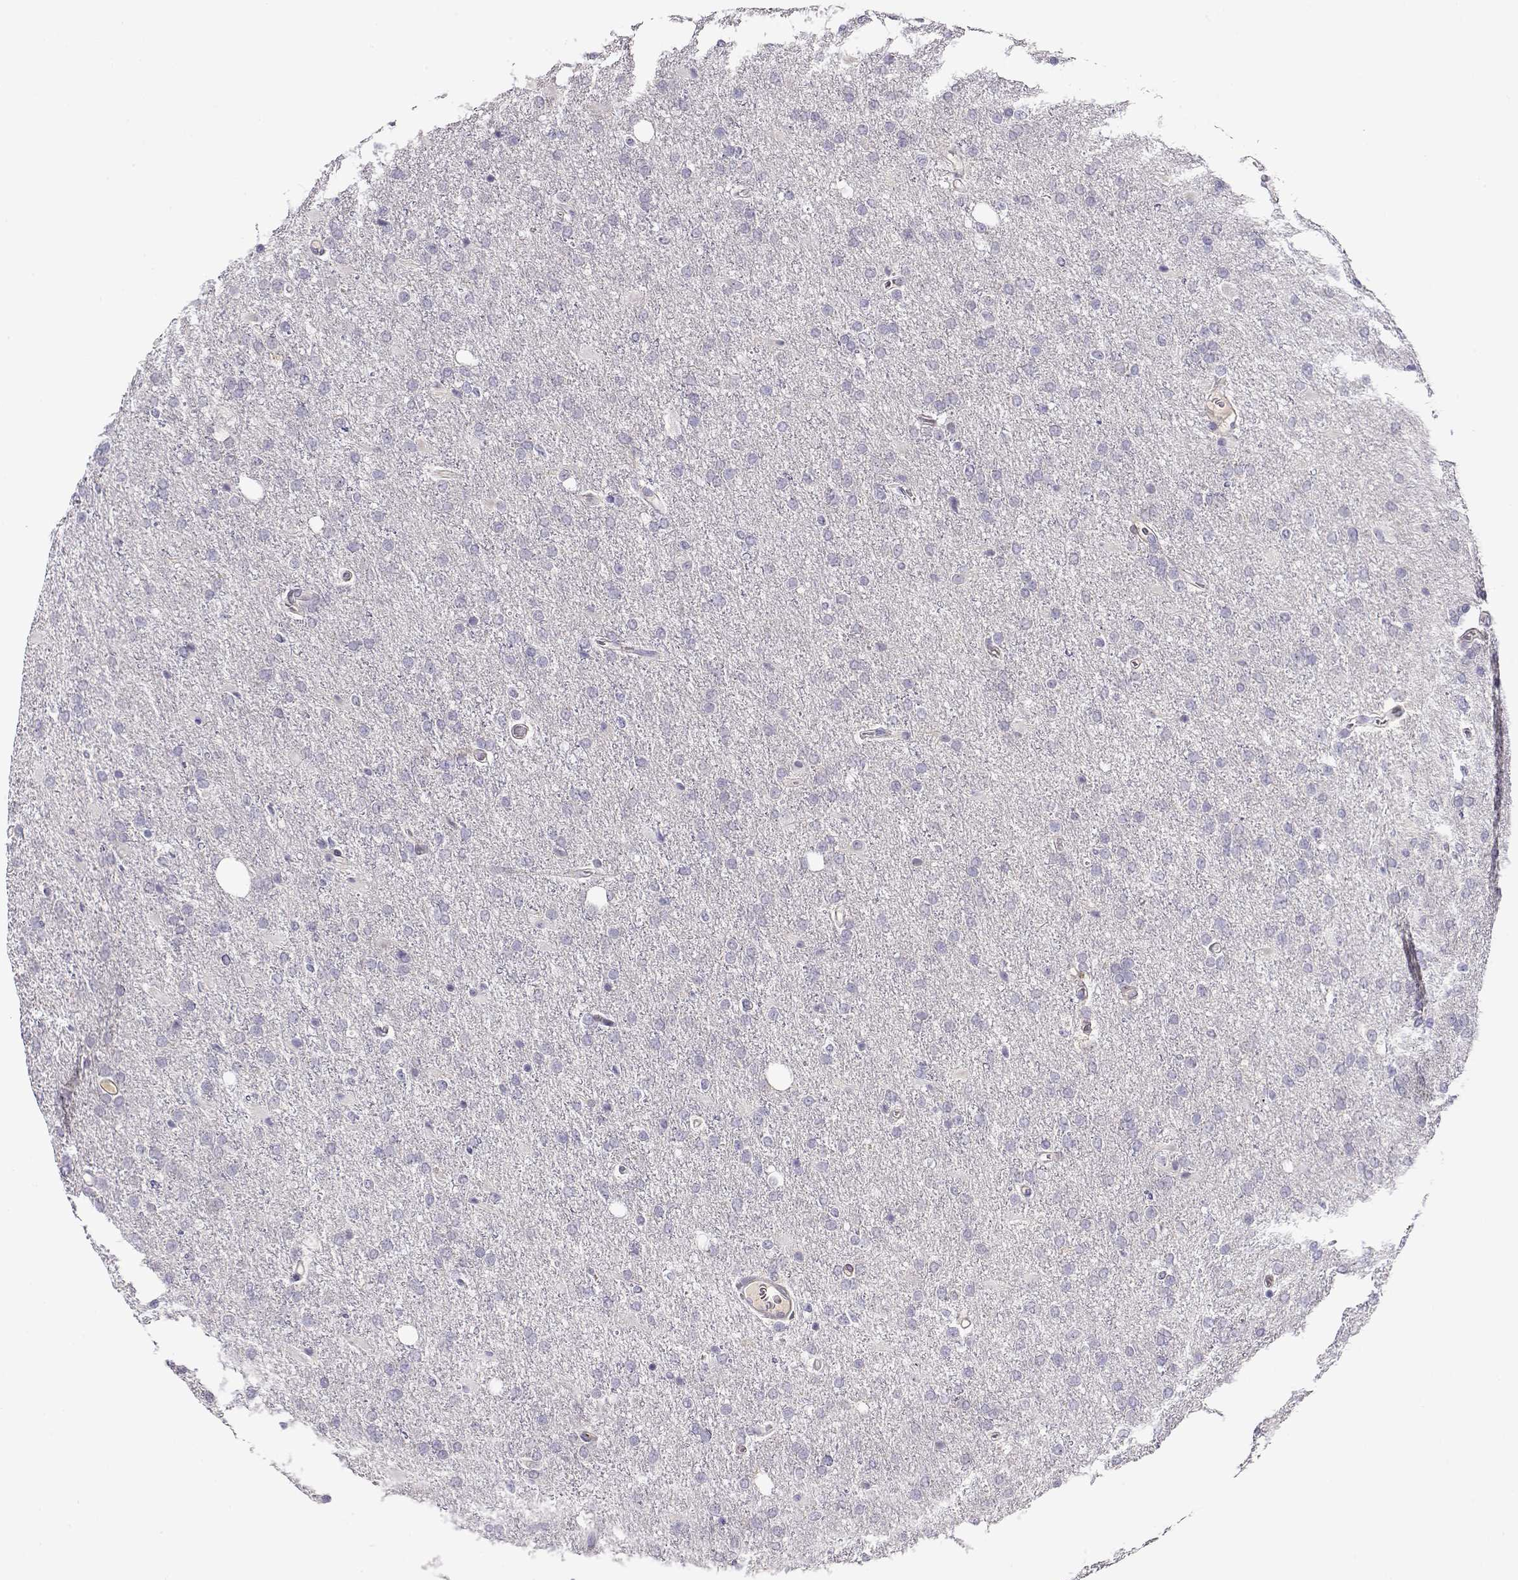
{"staining": {"intensity": "negative", "quantity": "none", "location": "none"}, "tissue": "glioma", "cell_type": "Tumor cells", "image_type": "cancer", "snomed": [{"axis": "morphology", "description": "Glioma, malignant, High grade"}, {"axis": "topography", "description": "Cerebral cortex"}], "caption": "High power microscopy photomicrograph of an immunohistochemistry (IHC) histopathology image of glioma, revealing no significant positivity in tumor cells.", "gene": "CRX", "patient": {"sex": "male", "age": 70}}